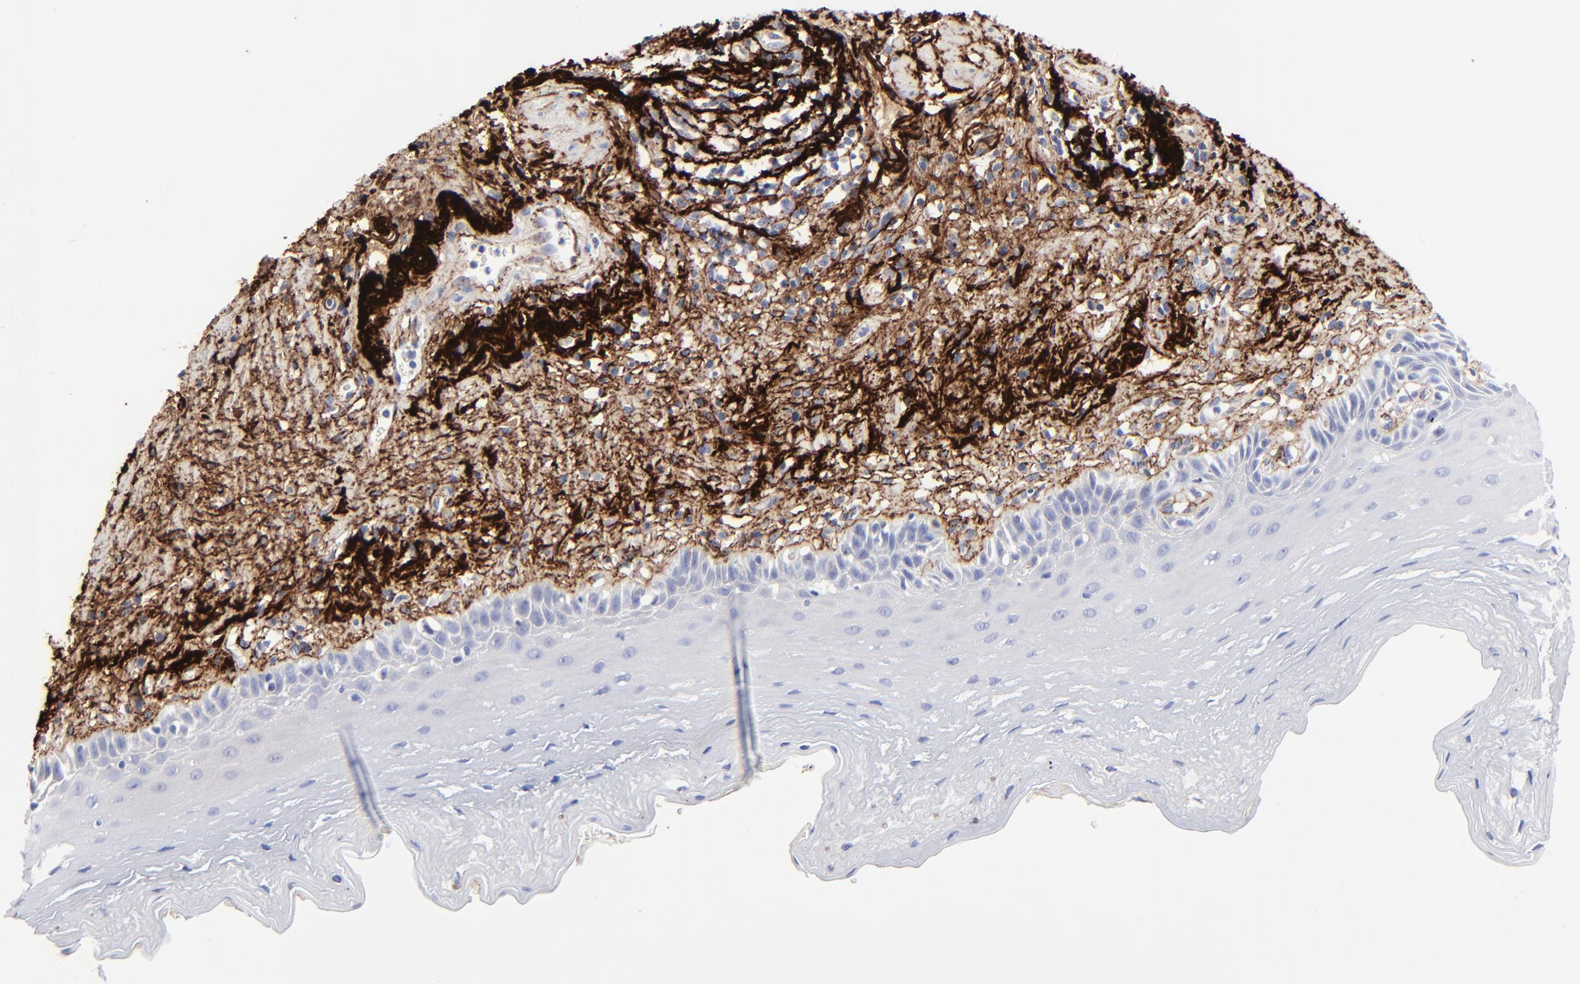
{"staining": {"intensity": "negative", "quantity": "none", "location": "none"}, "tissue": "esophagus", "cell_type": "Squamous epithelial cells", "image_type": "normal", "snomed": [{"axis": "morphology", "description": "Normal tissue, NOS"}, {"axis": "topography", "description": "Esophagus"}], "caption": "Squamous epithelial cells show no significant protein positivity in normal esophagus. (DAB (3,3'-diaminobenzidine) immunohistochemistry, high magnification).", "gene": "FBLN2", "patient": {"sex": "female", "age": 70}}